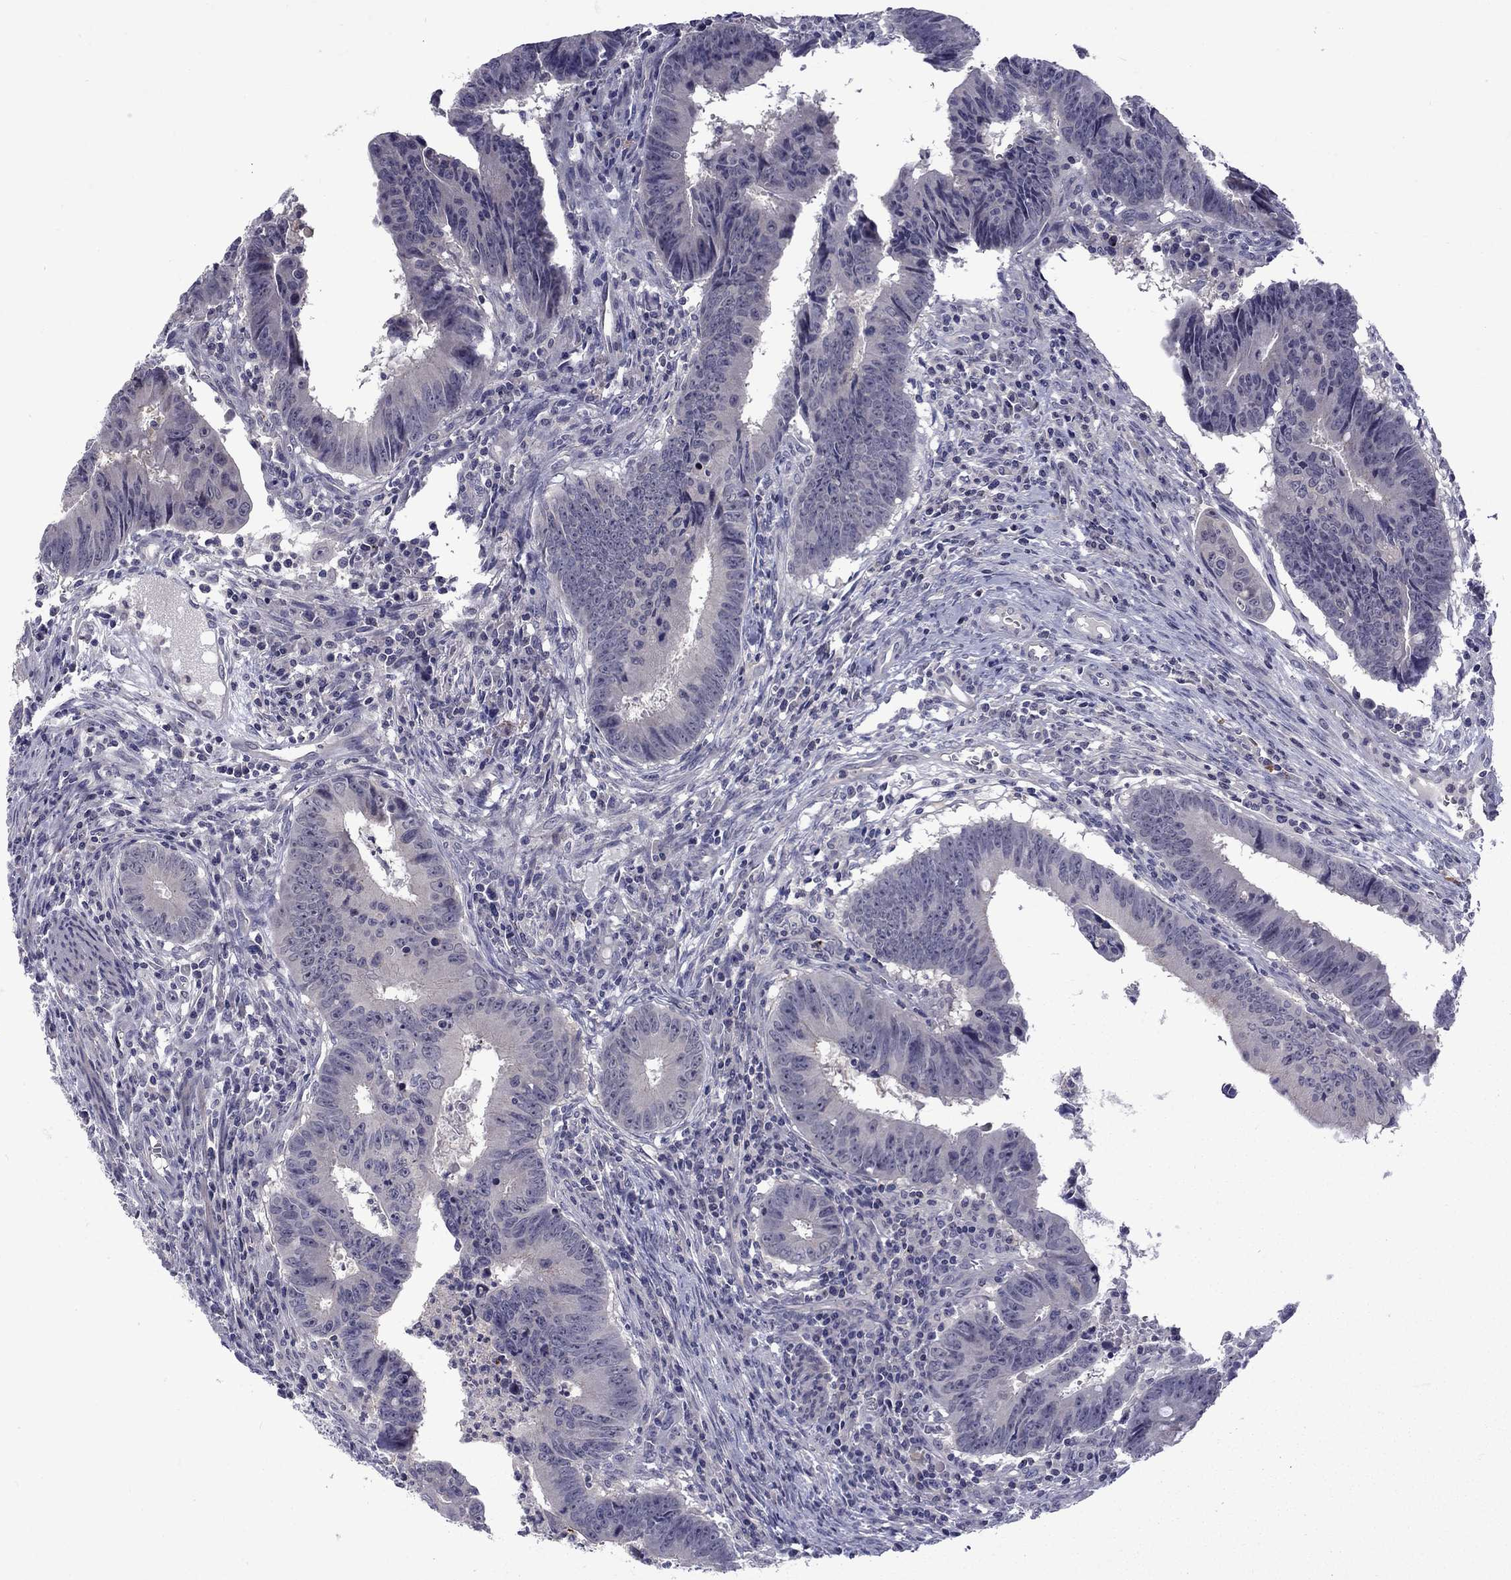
{"staining": {"intensity": "negative", "quantity": "none", "location": "none"}, "tissue": "colorectal cancer", "cell_type": "Tumor cells", "image_type": "cancer", "snomed": [{"axis": "morphology", "description": "Adenocarcinoma, NOS"}, {"axis": "topography", "description": "Colon"}], "caption": "This is a histopathology image of immunohistochemistry staining of colorectal adenocarcinoma, which shows no positivity in tumor cells. (Brightfield microscopy of DAB (3,3'-diaminobenzidine) immunohistochemistry at high magnification).", "gene": "SNTA1", "patient": {"sex": "female", "age": 87}}